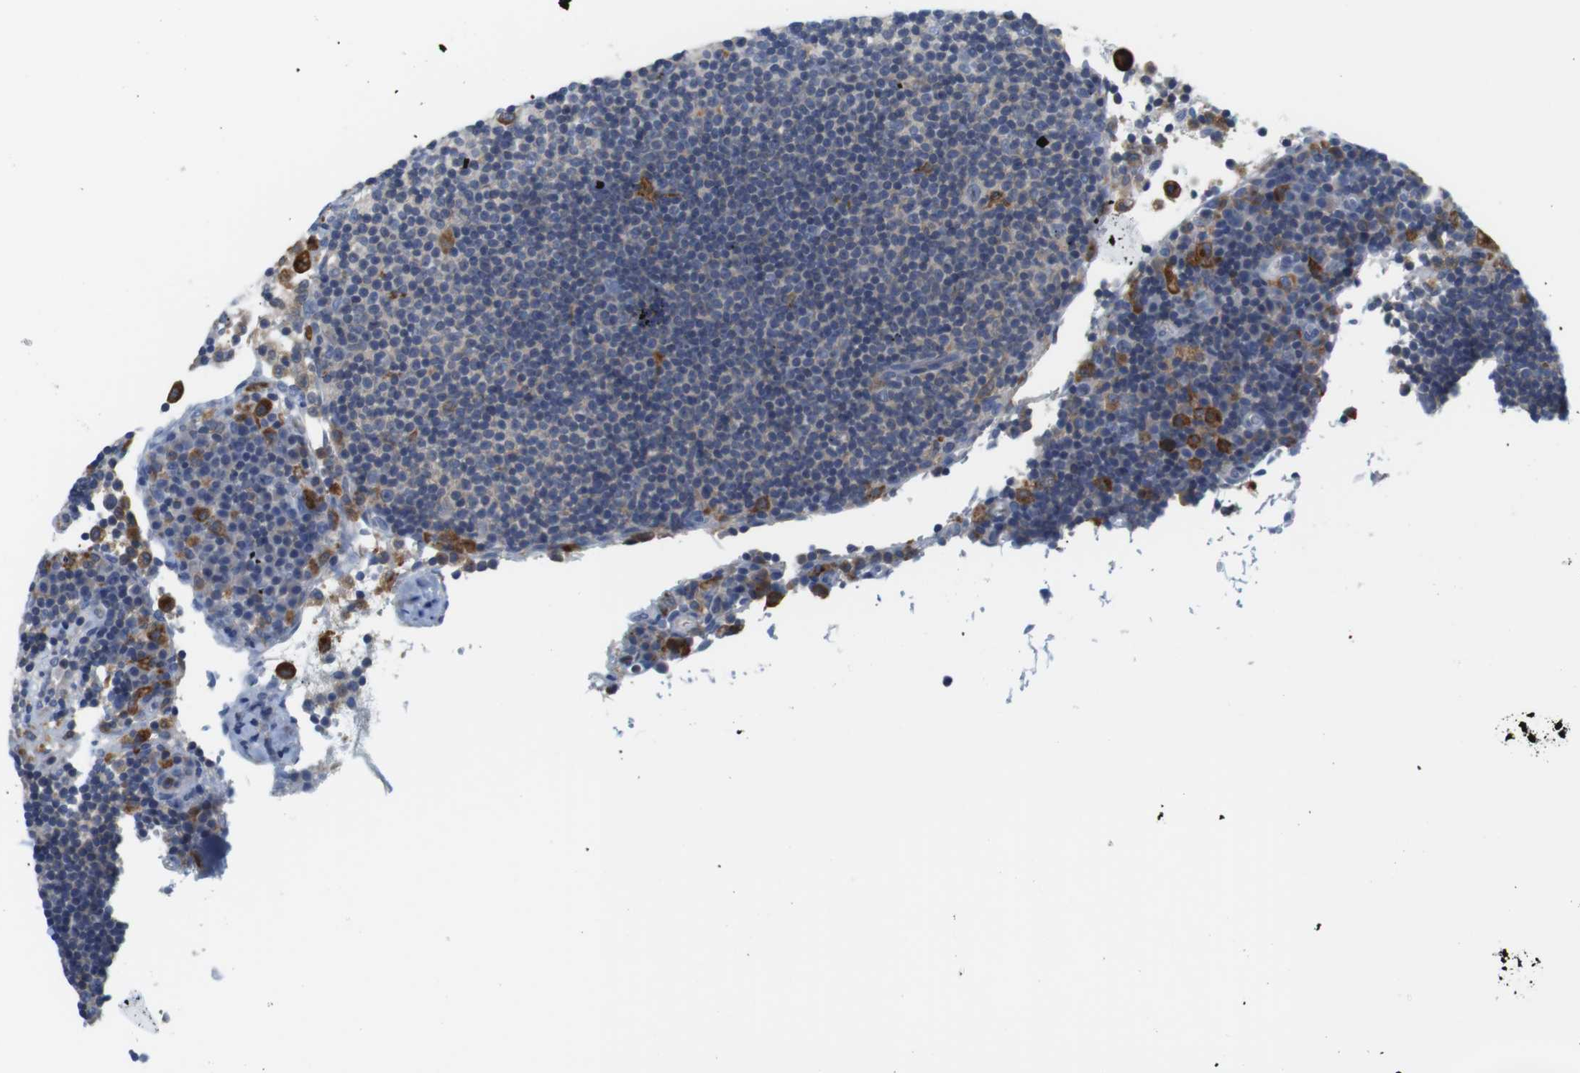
{"staining": {"intensity": "negative", "quantity": "none", "location": "none"}, "tissue": "lymph node", "cell_type": "Germinal center cells", "image_type": "normal", "snomed": [{"axis": "morphology", "description": "Normal tissue, NOS"}, {"axis": "topography", "description": "Lymph node"}], "caption": "Immunohistochemistry (IHC) micrograph of benign human lymph node stained for a protein (brown), which reveals no expression in germinal center cells.", "gene": "CNGA2", "patient": {"sex": "female", "age": 53}}